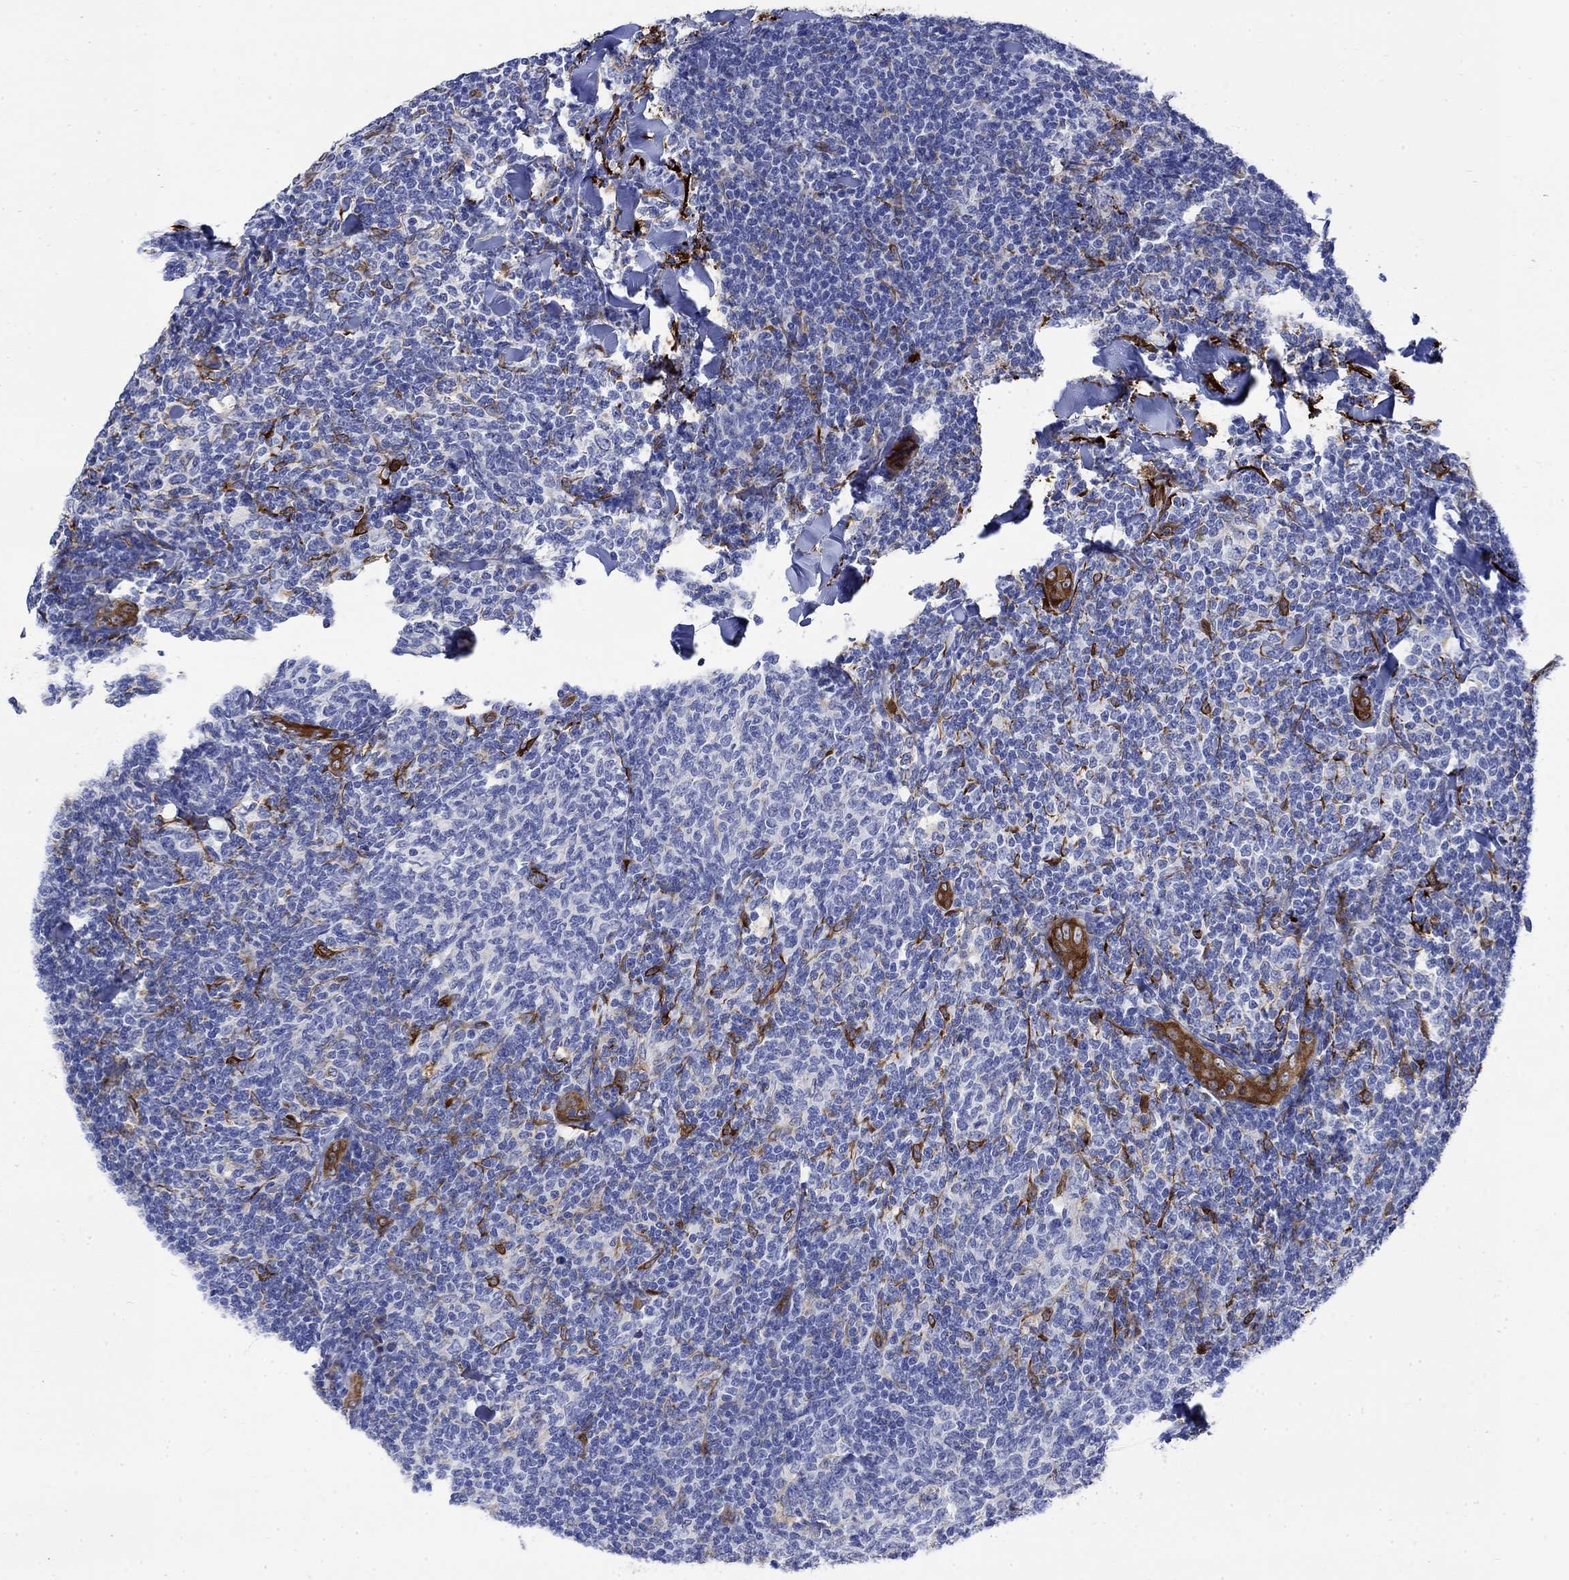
{"staining": {"intensity": "negative", "quantity": "none", "location": "none"}, "tissue": "lymphoma", "cell_type": "Tumor cells", "image_type": "cancer", "snomed": [{"axis": "morphology", "description": "Malignant lymphoma, non-Hodgkin's type, Low grade"}, {"axis": "topography", "description": "Lymph node"}], "caption": "This image is of malignant lymphoma, non-Hodgkin's type (low-grade) stained with IHC to label a protein in brown with the nuclei are counter-stained blue. There is no staining in tumor cells. The staining was performed using DAB (3,3'-diaminobenzidine) to visualize the protein expression in brown, while the nuclei were stained in blue with hematoxylin (Magnification: 20x).", "gene": "TGM2", "patient": {"sex": "female", "age": 56}}